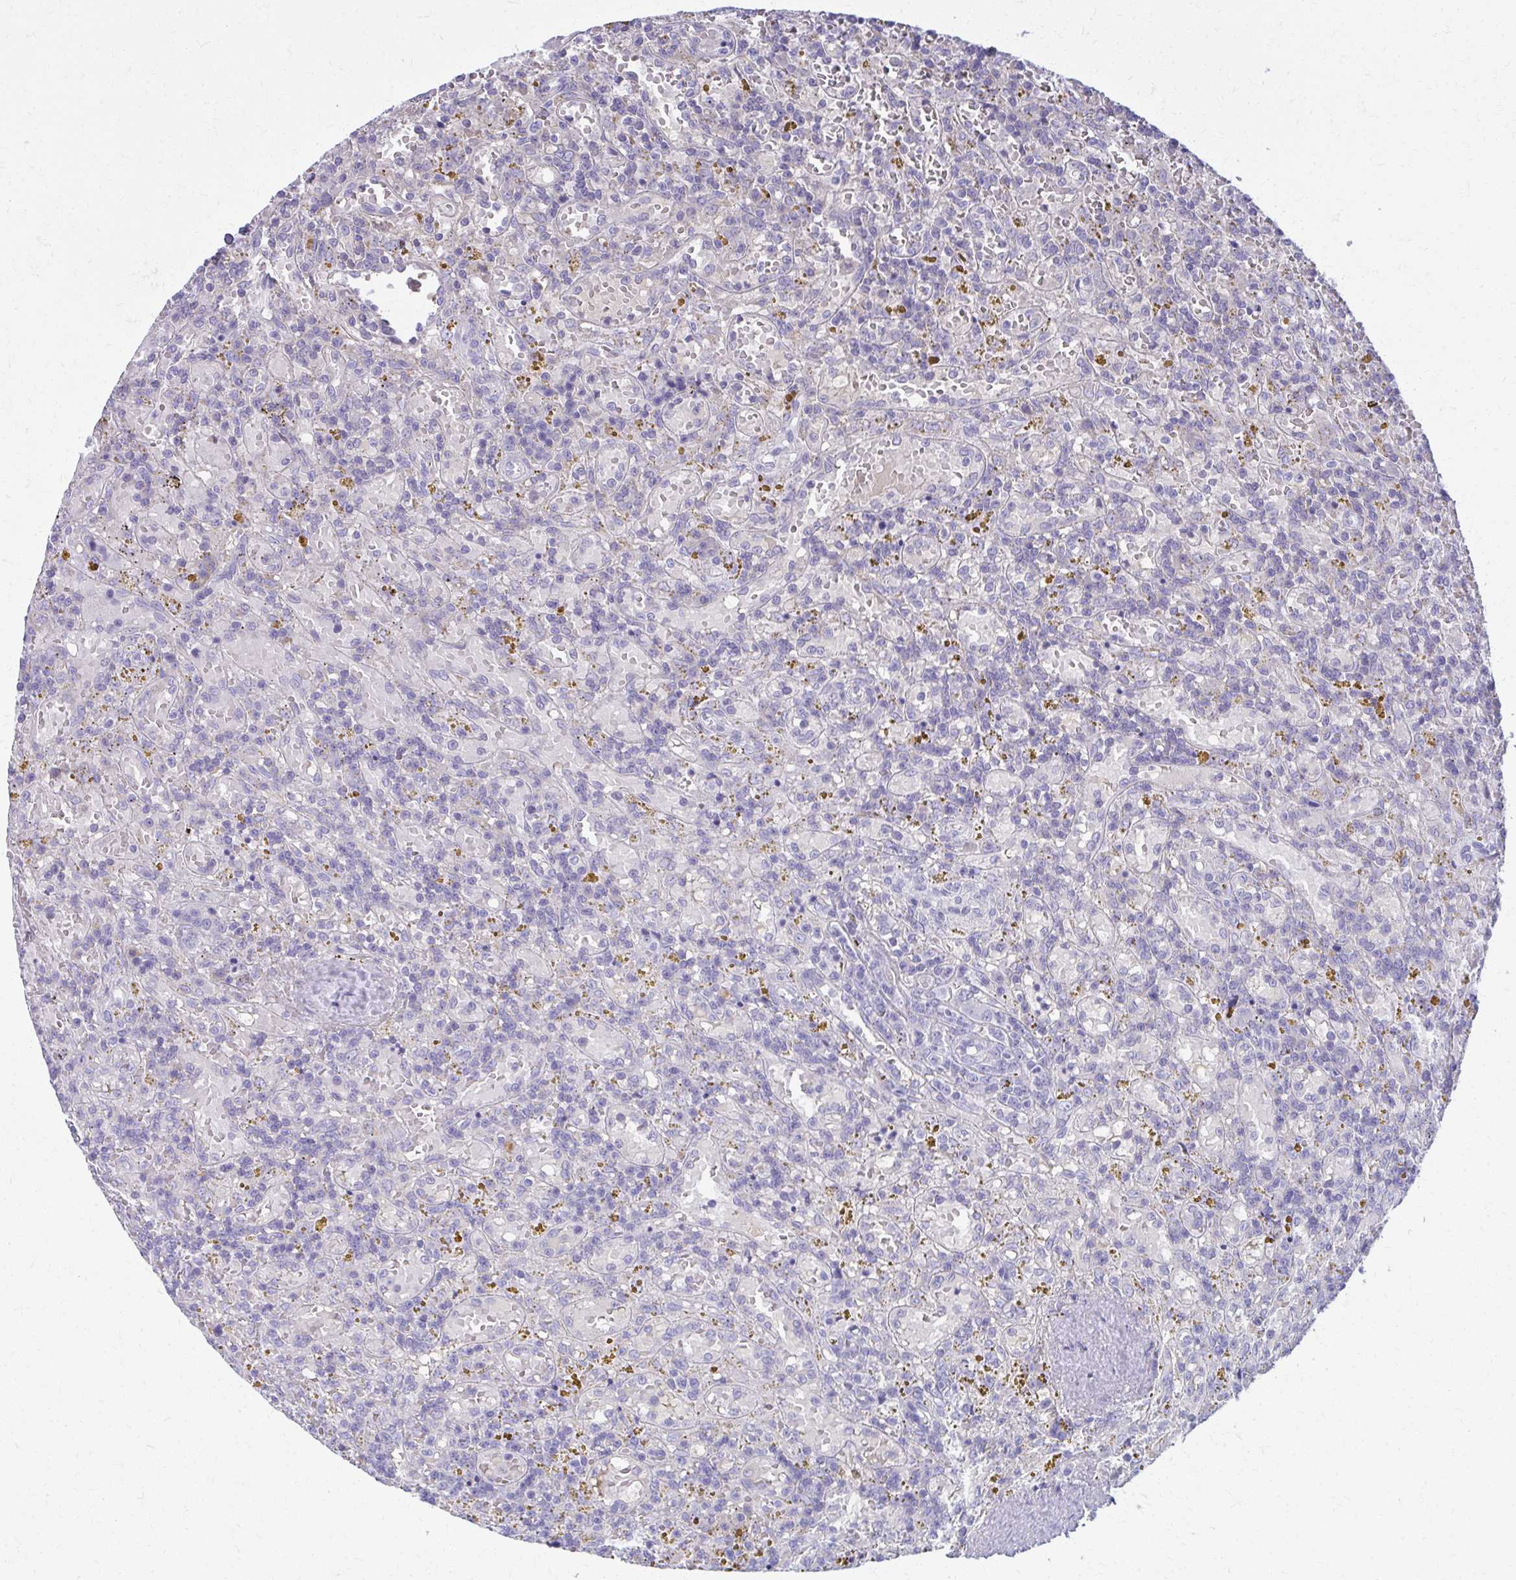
{"staining": {"intensity": "negative", "quantity": "none", "location": "none"}, "tissue": "lymphoma", "cell_type": "Tumor cells", "image_type": "cancer", "snomed": [{"axis": "morphology", "description": "Malignant lymphoma, non-Hodgkin's type, Low grade"}, {"axis": "topography", "description": "Spleen"}], "caption": "High magnification brightfield microscopy of low-grade malignant lymphoma, non-Hodgkin's type stained with DAB (brown) and counterstained with hematoxylin (blue): tumor cells show no significant expression.", "gene": "OR4M1", "patient": {"sex": "female", "age": 65}}